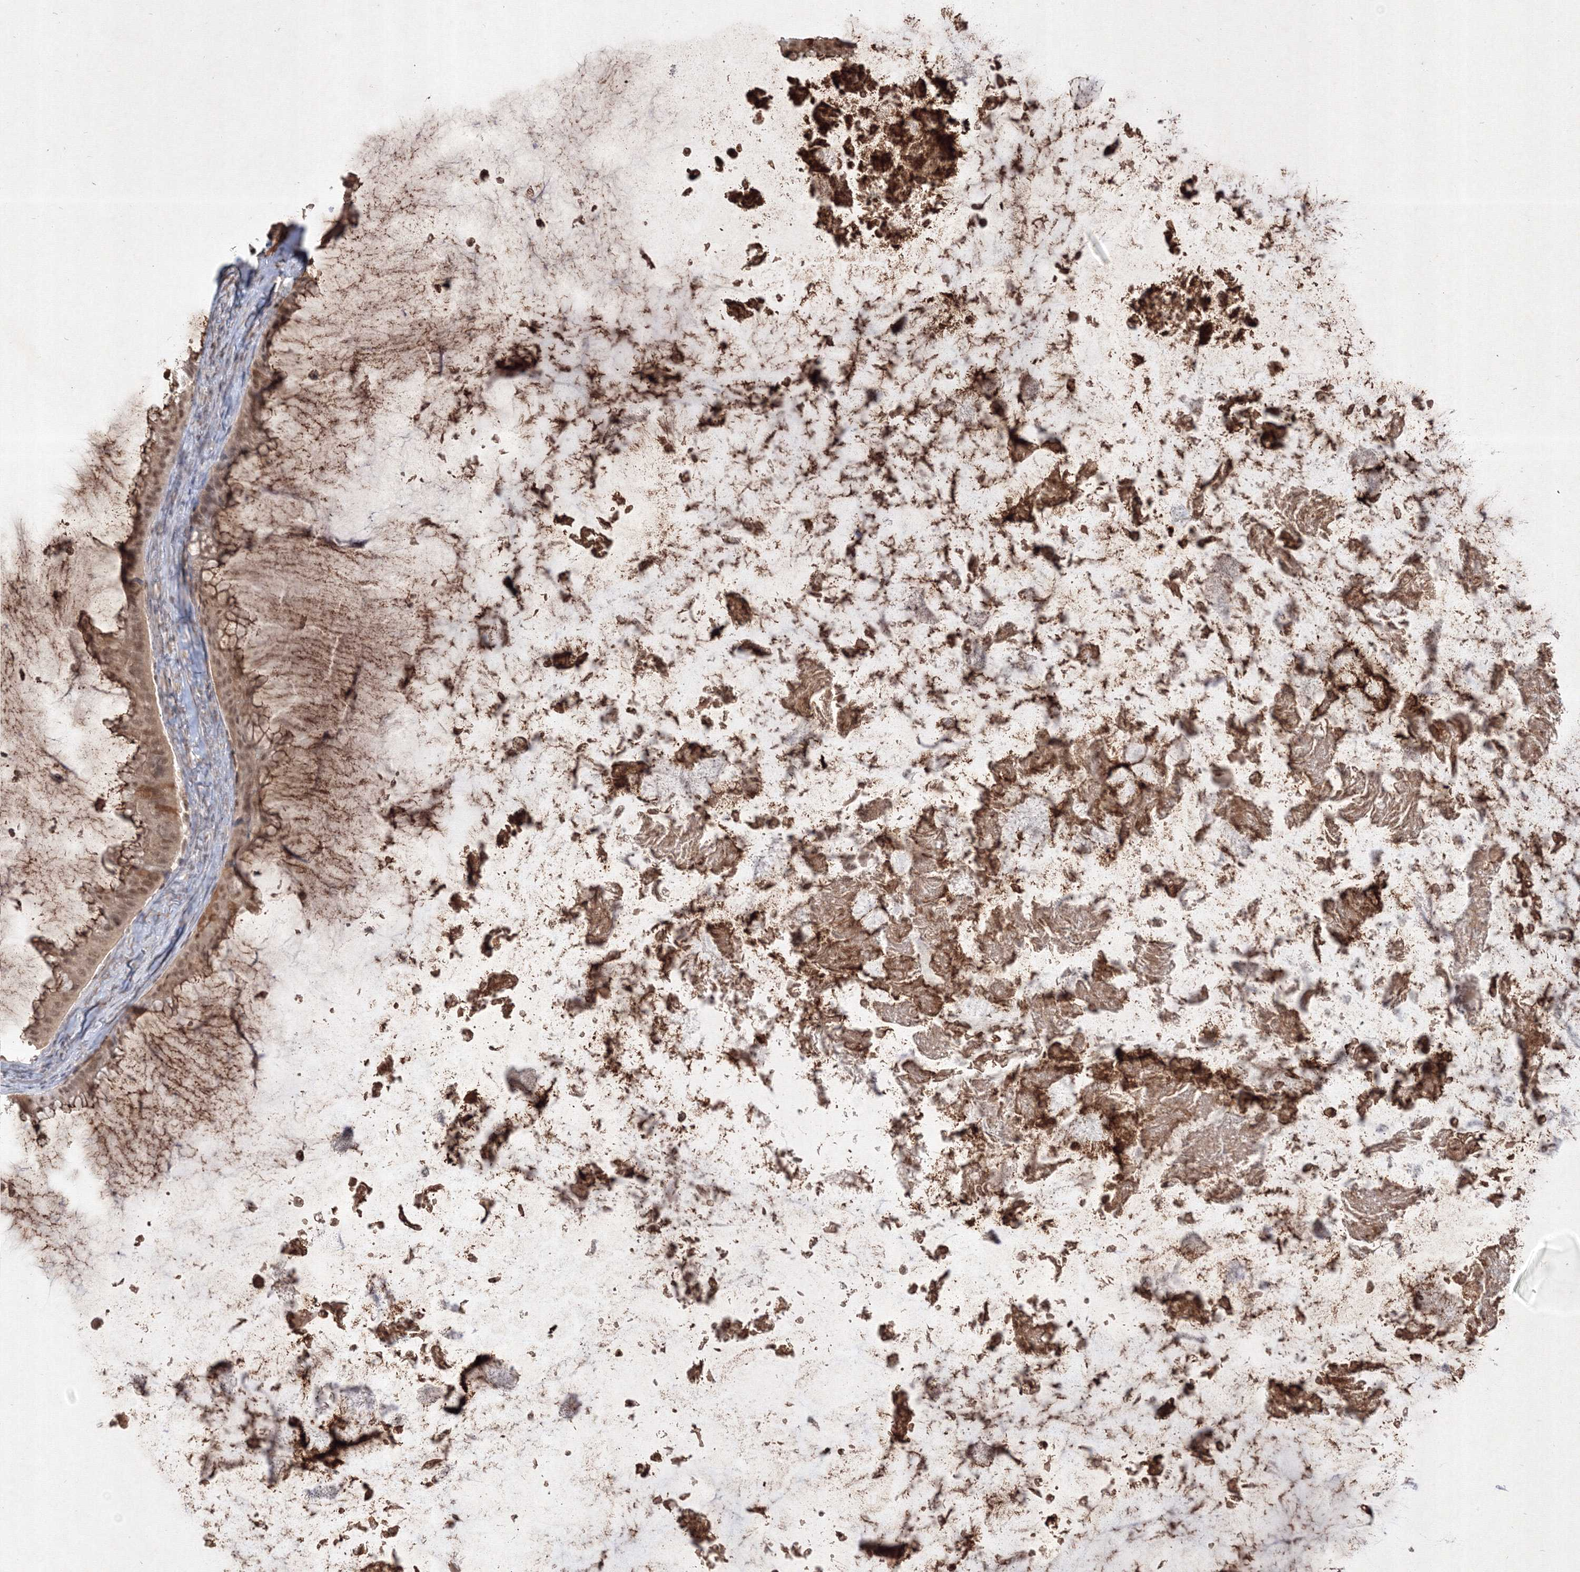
{"staining": {"intensity": "weak", "quantity": ">75%", "location": "cytoplasmic/membranous,nuclear"}, "tissue": "ovarian cancer", "cell_type": "Tumor cells", "image_type": "cancer", "snomed": [{"axis": "morphology", "description": "Cystadenocarcinoma, mucinous, NOS"}, {"axis": "topography", "description": "Ovary"}], "caption": "Human ovarian cancer stained with a protein marker shows weak staining in tumor cells.", "gene": "TAB1", "patient": {"sex": "female", "age": 61}}